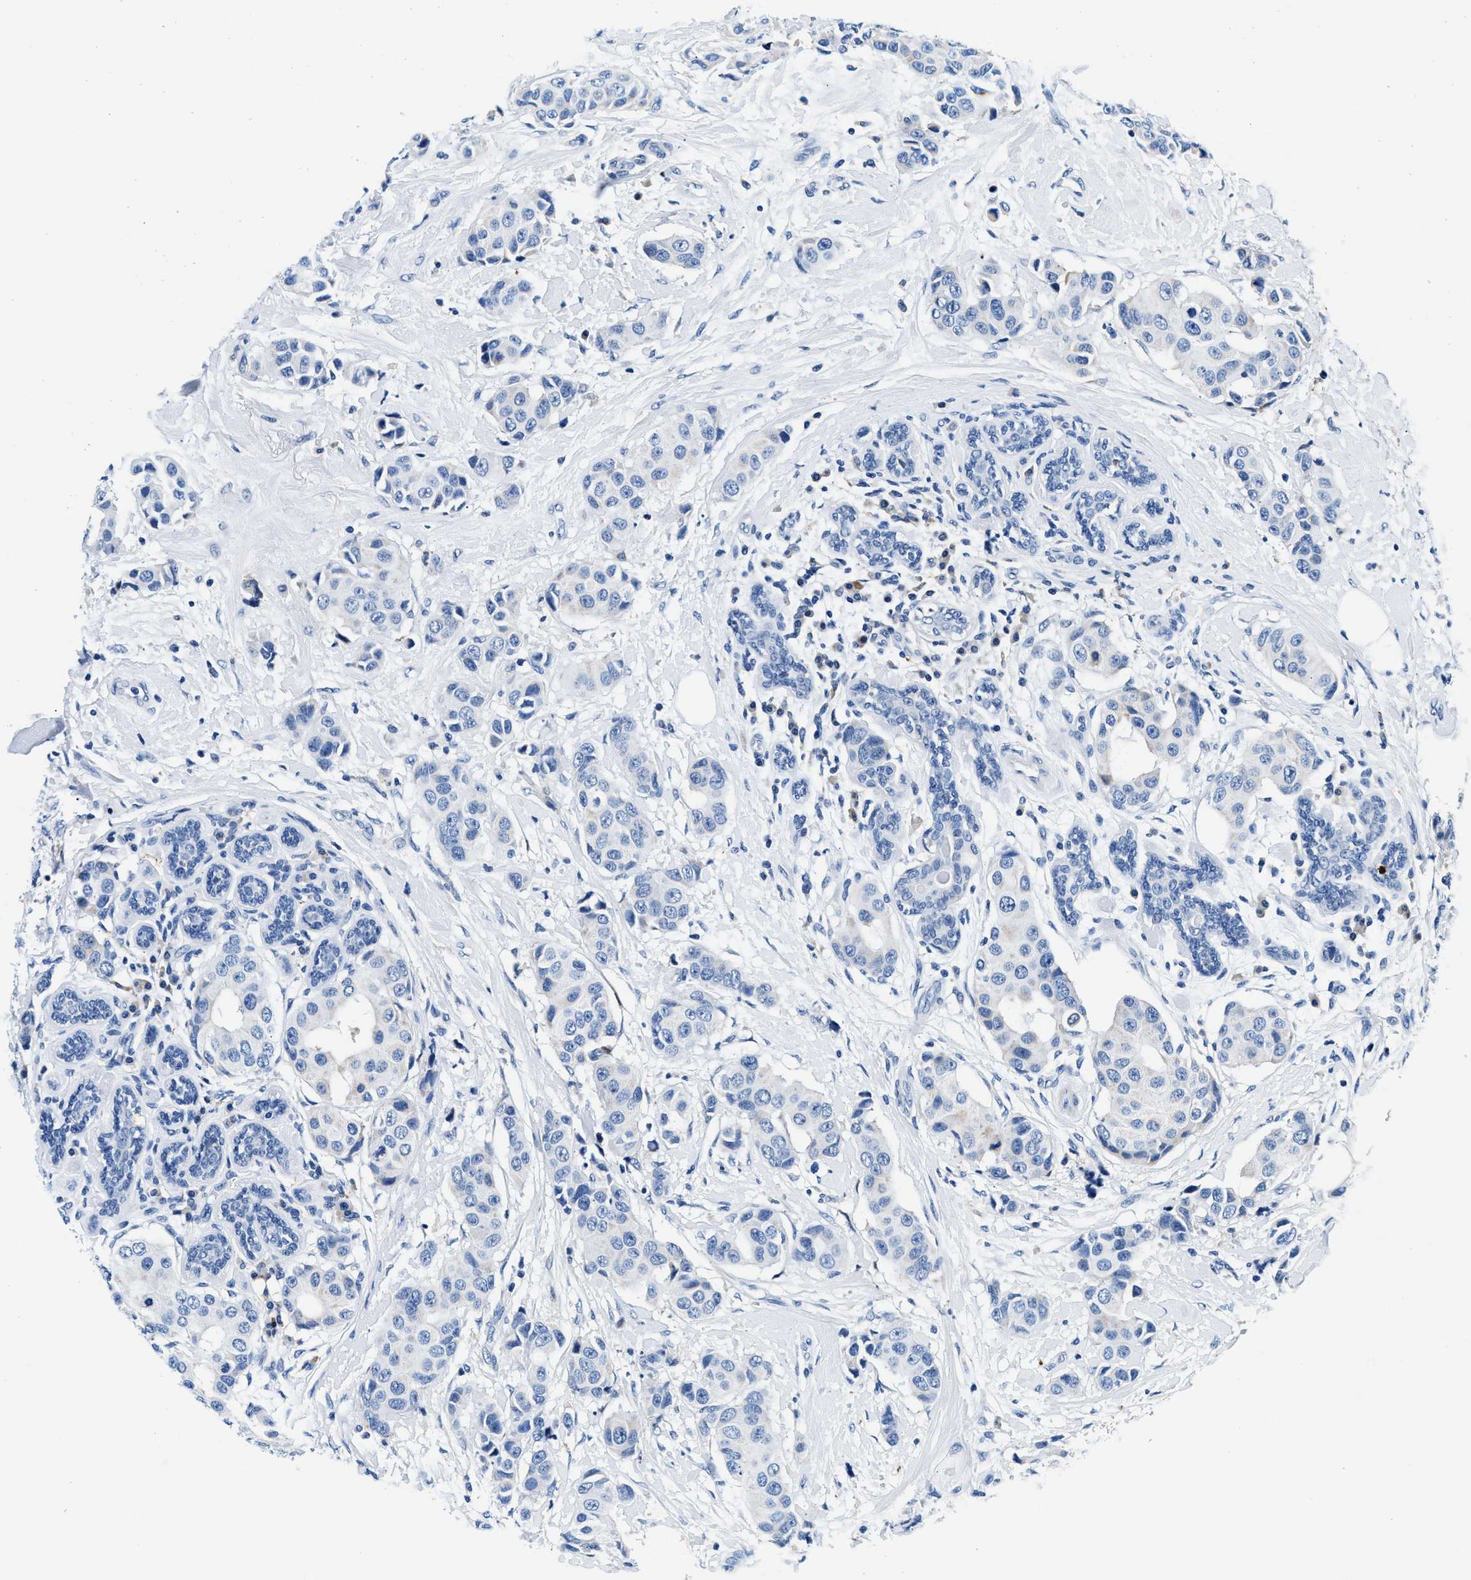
{"staining": {"intensity": "negative", "quantity": "none", "location": "none"}, "tissue": "breast cancer", "cell_type": "Tumor cells", "image_type": "cancer", "snomed": [{"axis": "morphology", "description": "Normal tissue, NOS"}, {"axis": "morphology", "description": "Duct carcinoma"}, {"axis": "topography", "description": "Breast"}], "caption": "High power microscopy image of an immunohistochemistry (IHC) histopathology image of breast cancer, revealing no significant staining in tumor cells.", "gene": "SLFN11", "patient": {"sex": "female", "age": 39}}